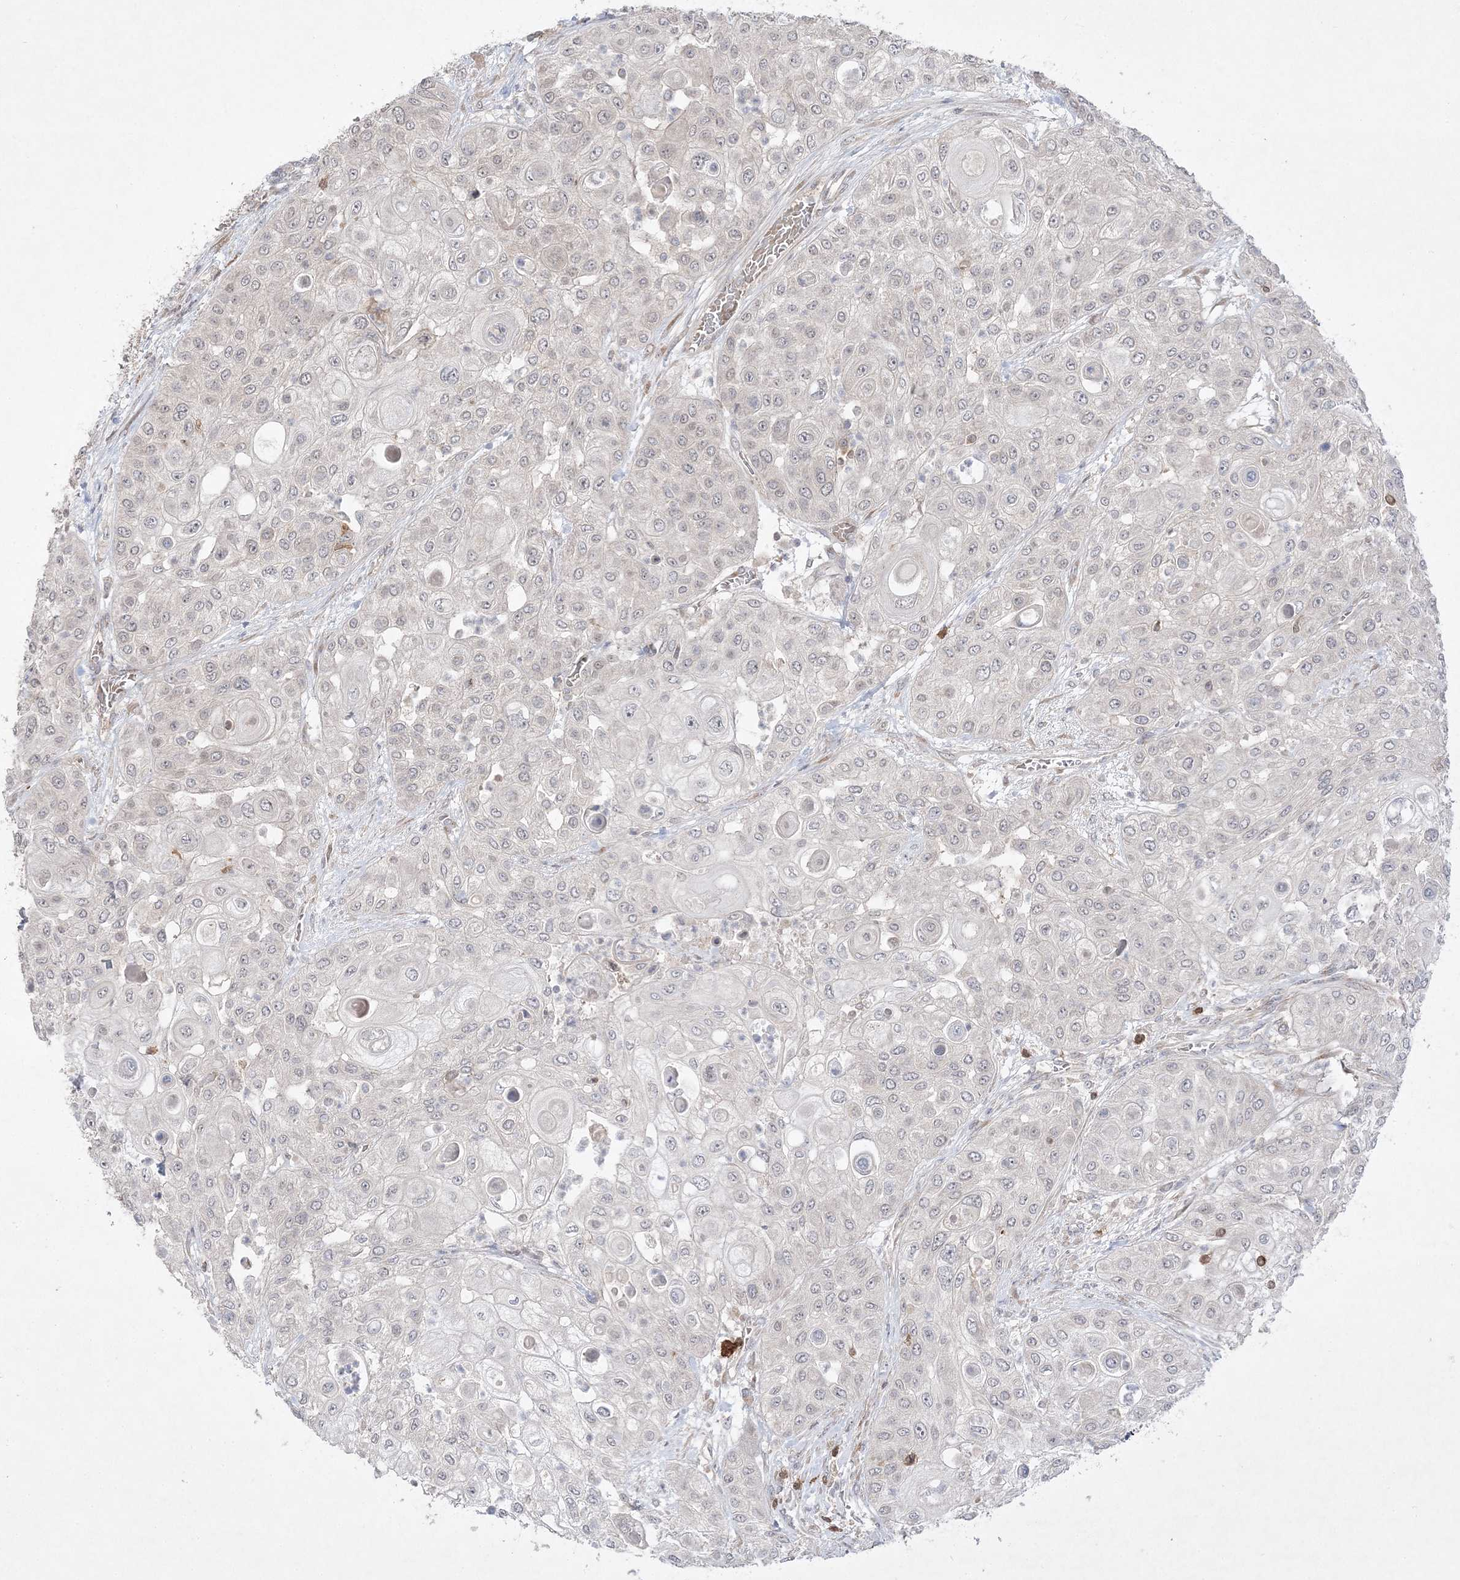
{"staining": {"intensity": "negative", "quantity": "none", "location": "none"}, "tissue": "urothelial cancer", "cell_type": "Tumor cells", "image_type": "cancer", "snomed": [{"axis": "morphology", "description": "Urothelial carcinoma, High grade"}, {"axis": "topography", "description": "Urinary bladder"}], "caption": "Tumor cells are negative for brown protein staining in urothelial carcinoma (high-grade).", "gene": "CLNK", "patient": {"sex": "female", "age": 79}}